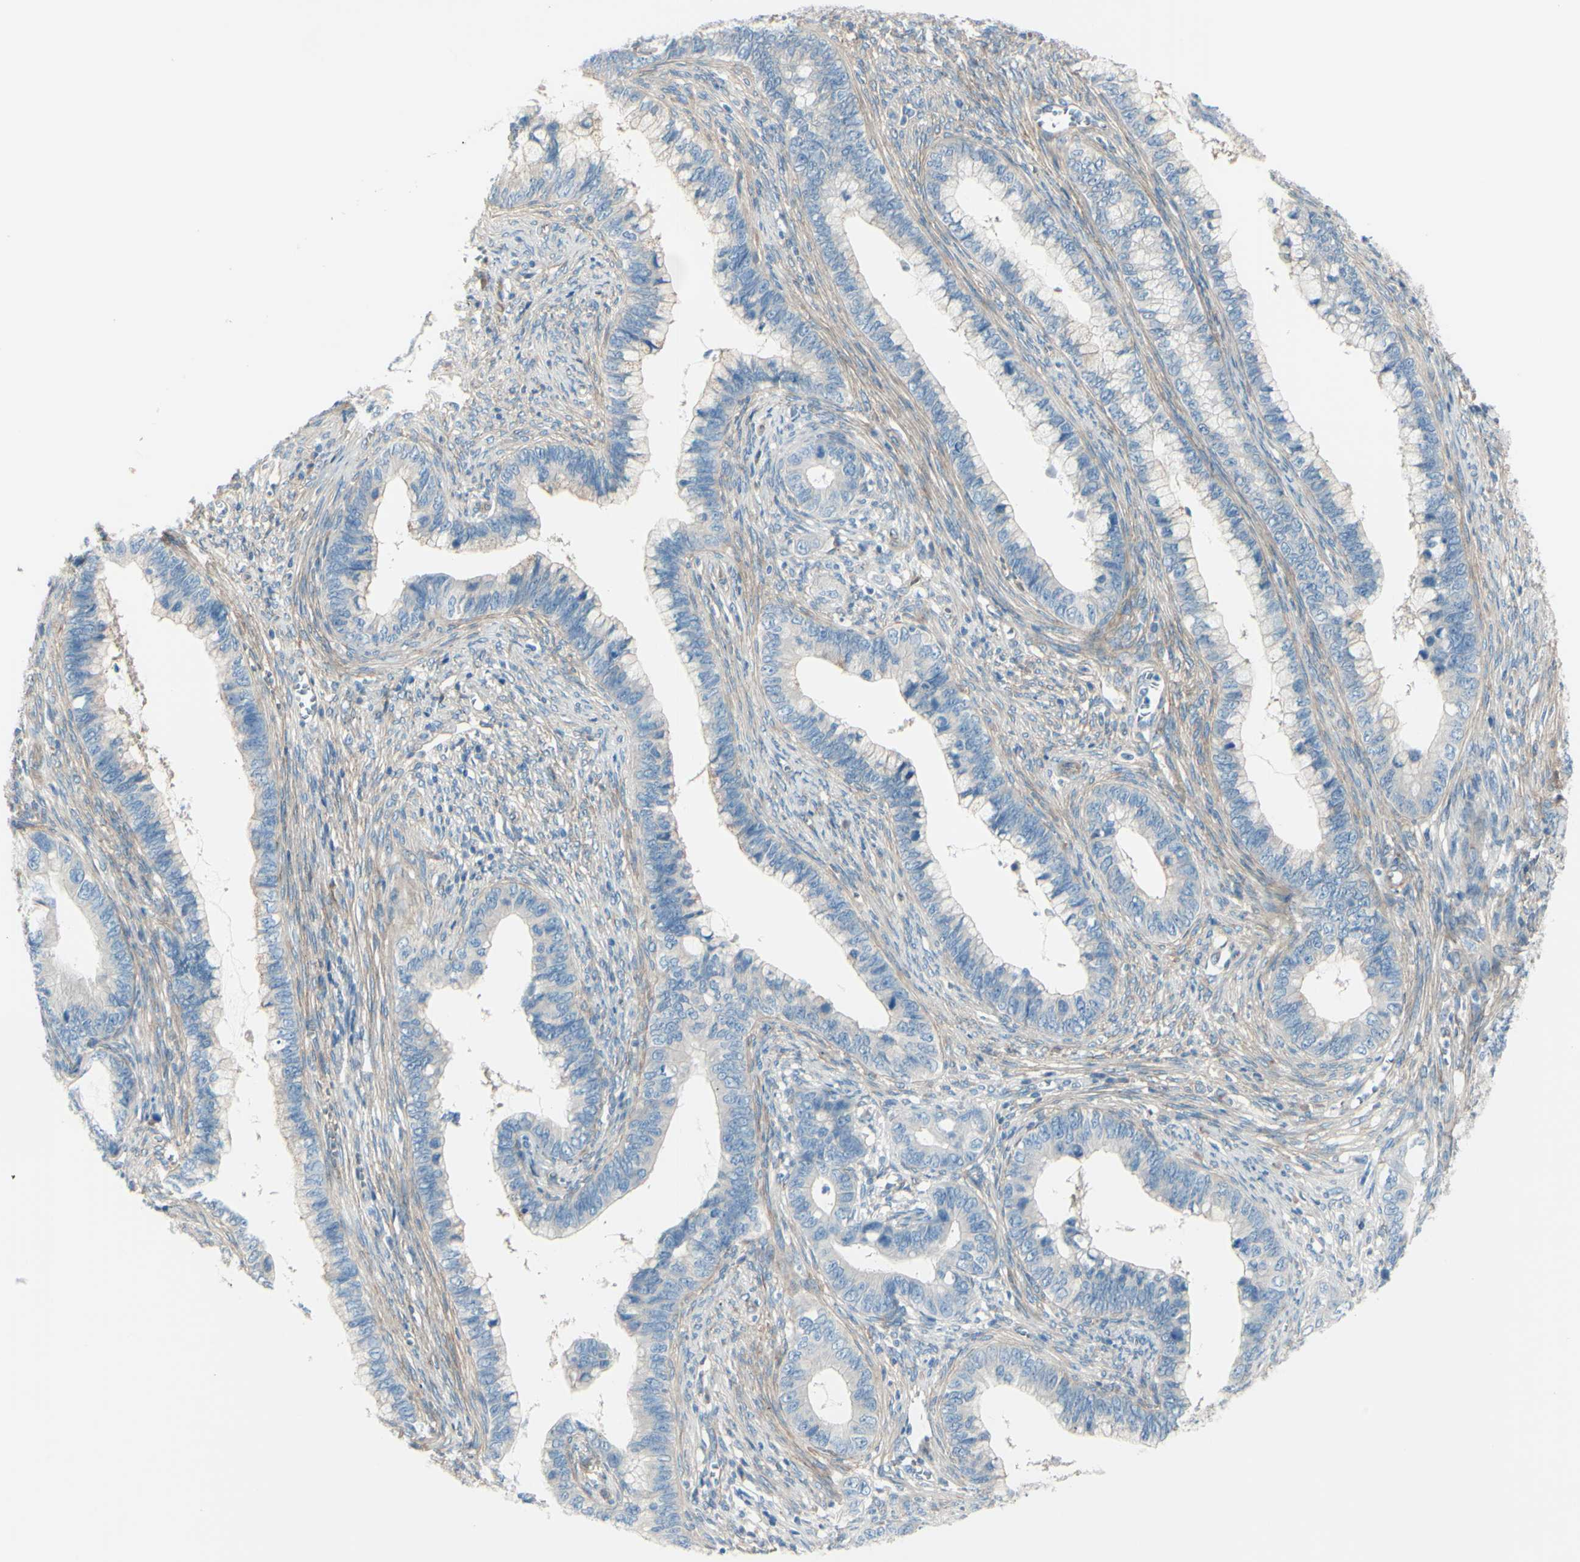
{"staining": {"intensity": "weak", "quantity": "<25%", "location": "cytoplasmic/membranous"}, "tissue": "cervical cancer", "cell_type": "Tumor cells", "image_type": "cancer", "snomed": [{"axis": "morphology", "description": "Adenocarcinoma, NOS"}, {"axis": "topography", "description": "Cervix"}], "caption": "Cervical adenocarcinoma stained for a protein using immunohistochemistry reveals no expression tumor cells.", "gene": "PCDHGA2", "patient": {"sex": "female", "age": 44}}